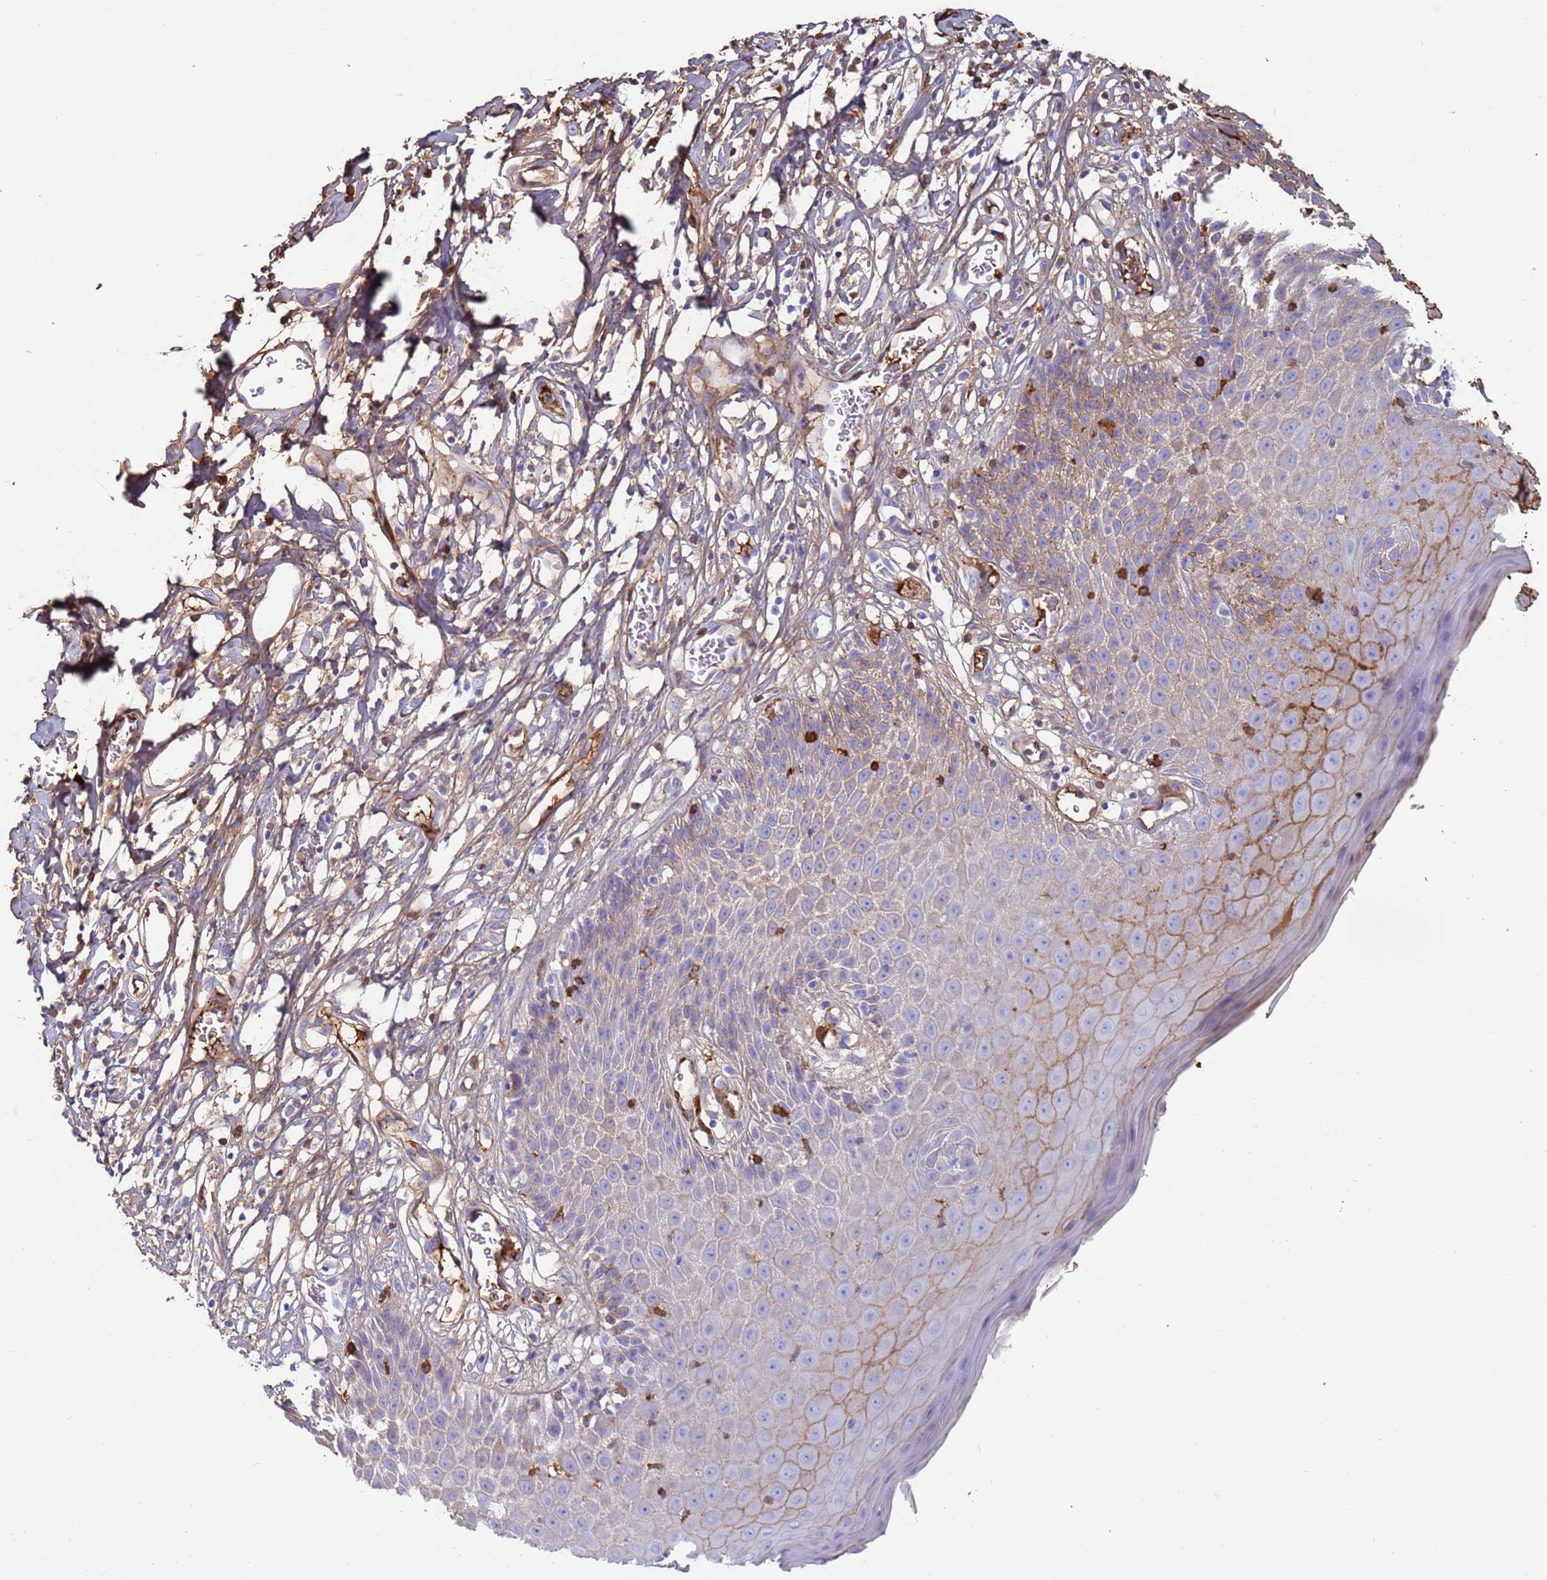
{"staining": {"intensity": "moderate", "quantity": "<25%", "location": "cytoplasmic/membranous"}, "tissue": "skin", "cell_type": "Epidermal cells", "image_type": "normal", "snomed": [{"axis": "morphology", "description": "Normal tissue, NOS"}, {"axis": "topography", "description": "Vulva"}], "caption": "Benign skin reveals moderate cytoplasmic/membranous expression in approximately <25% of epidermal cells, visualized by immunohistochemistry. The protein is shown in brown color, while the nuclei are stained blue.", "gene": "CYSLTR2", "patient": {"sex": "female", "age": 68}}